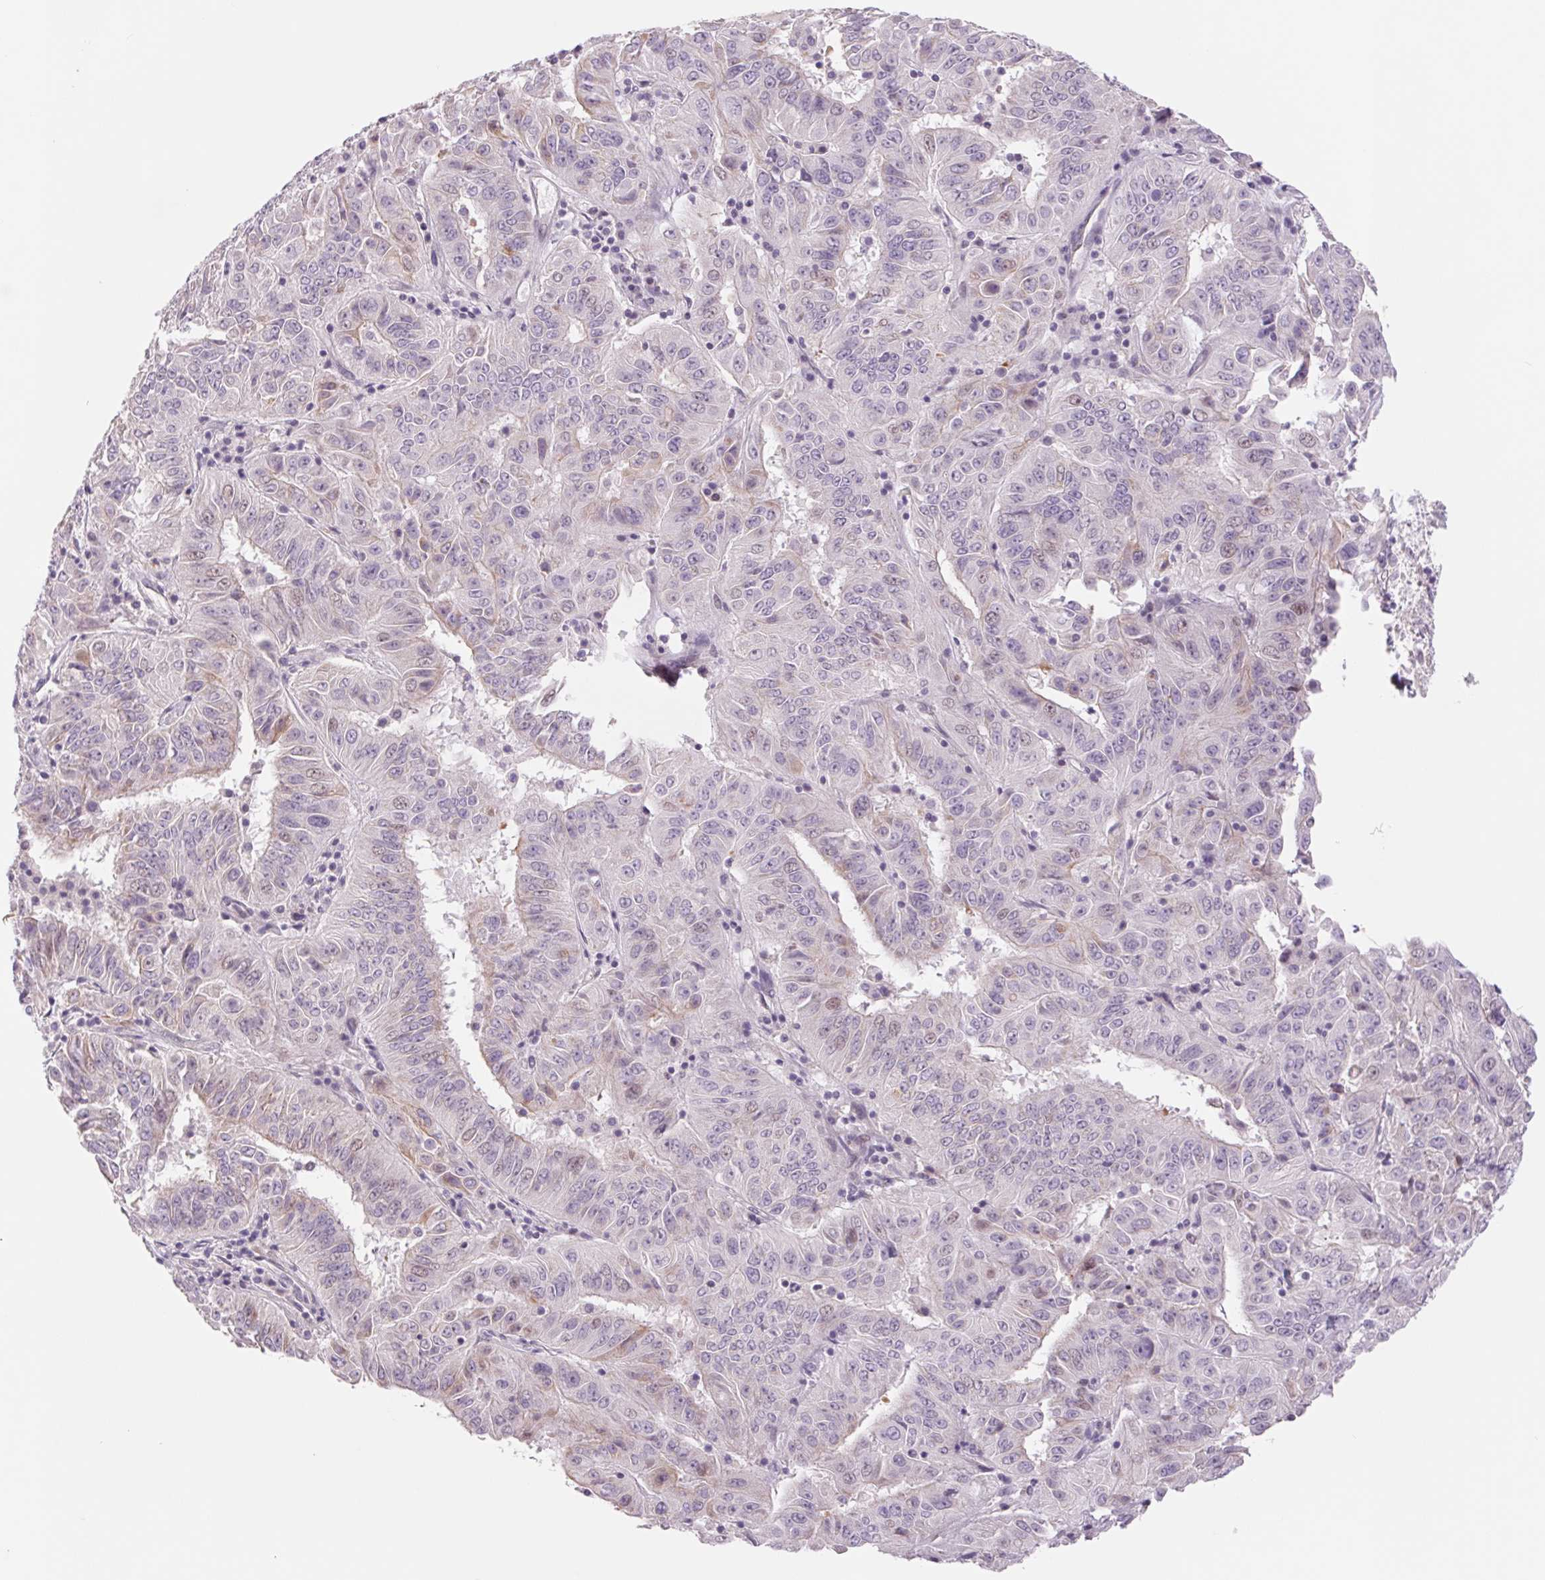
{"staining": {"intensity": "negative", "quantity": "none", "location": "none"}, "tissue": "pancreatic cancer", "cell_type": "Tumor cells", "image_type": "cancer", "snomed": [{"axis": "morphology", "description": "Adenocarcinoma, NOS"}, {"axis": "topography", "description": "Pancreas"}], "caption": "DAB (3,3'-diaminobenzidine) immunohistochemical staining of adenocarcinoma (pancreatic) exhibits no significant staining in tumor cells.", "gene": "KRT1", "patient": {"sex": "male", "age": 63}}